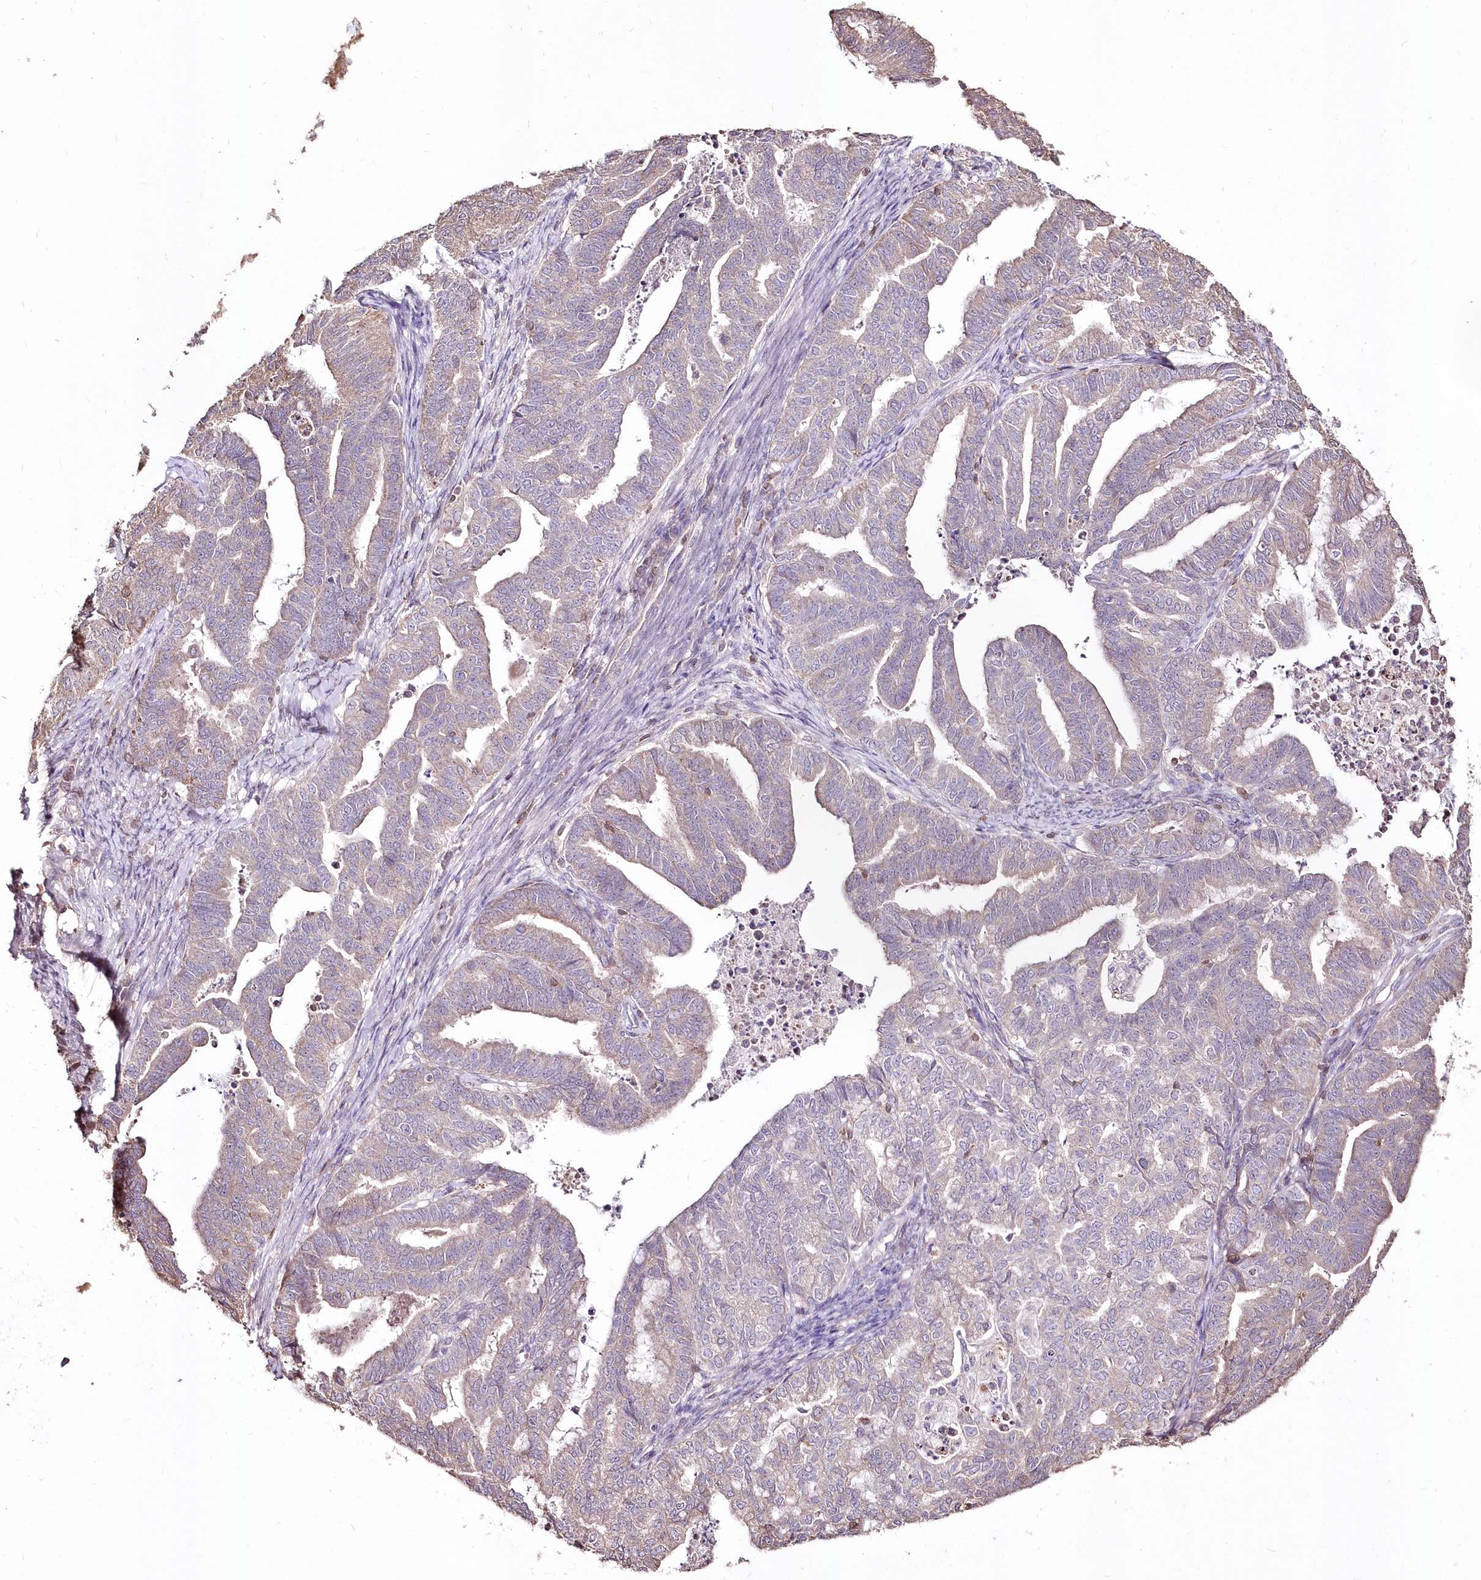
{"staining": {"intensity": "weak", "quantity": "25%-75%", "location": "cytoplasmic/membranous"}, "tissue": "endometrial cancer", "cell_type": "Tumor cells", "image_type": "cancer", "snomed": [{"axis": "morphology", "description": "Adenocarcinoma, NOS"}, {"axis": "topography", "description": "Endometrium"}], "caption": "IHC (DAB (3,3'-diaminobenzidine)) staining of human endometrial cancer (adenocarcinoma) shows weak cytoplasmic/membranous protein positivity in about 25%-75% of tumor cells. The staining was performed using DAB (3,3'-diaminobenzidine) to visualize the protein expression in brown, while the nuclei were stained in blue with hematoxylin (Magnification: 20x).", "gene": "STK17B", "patient": {"sex": "female", "age": 79}}